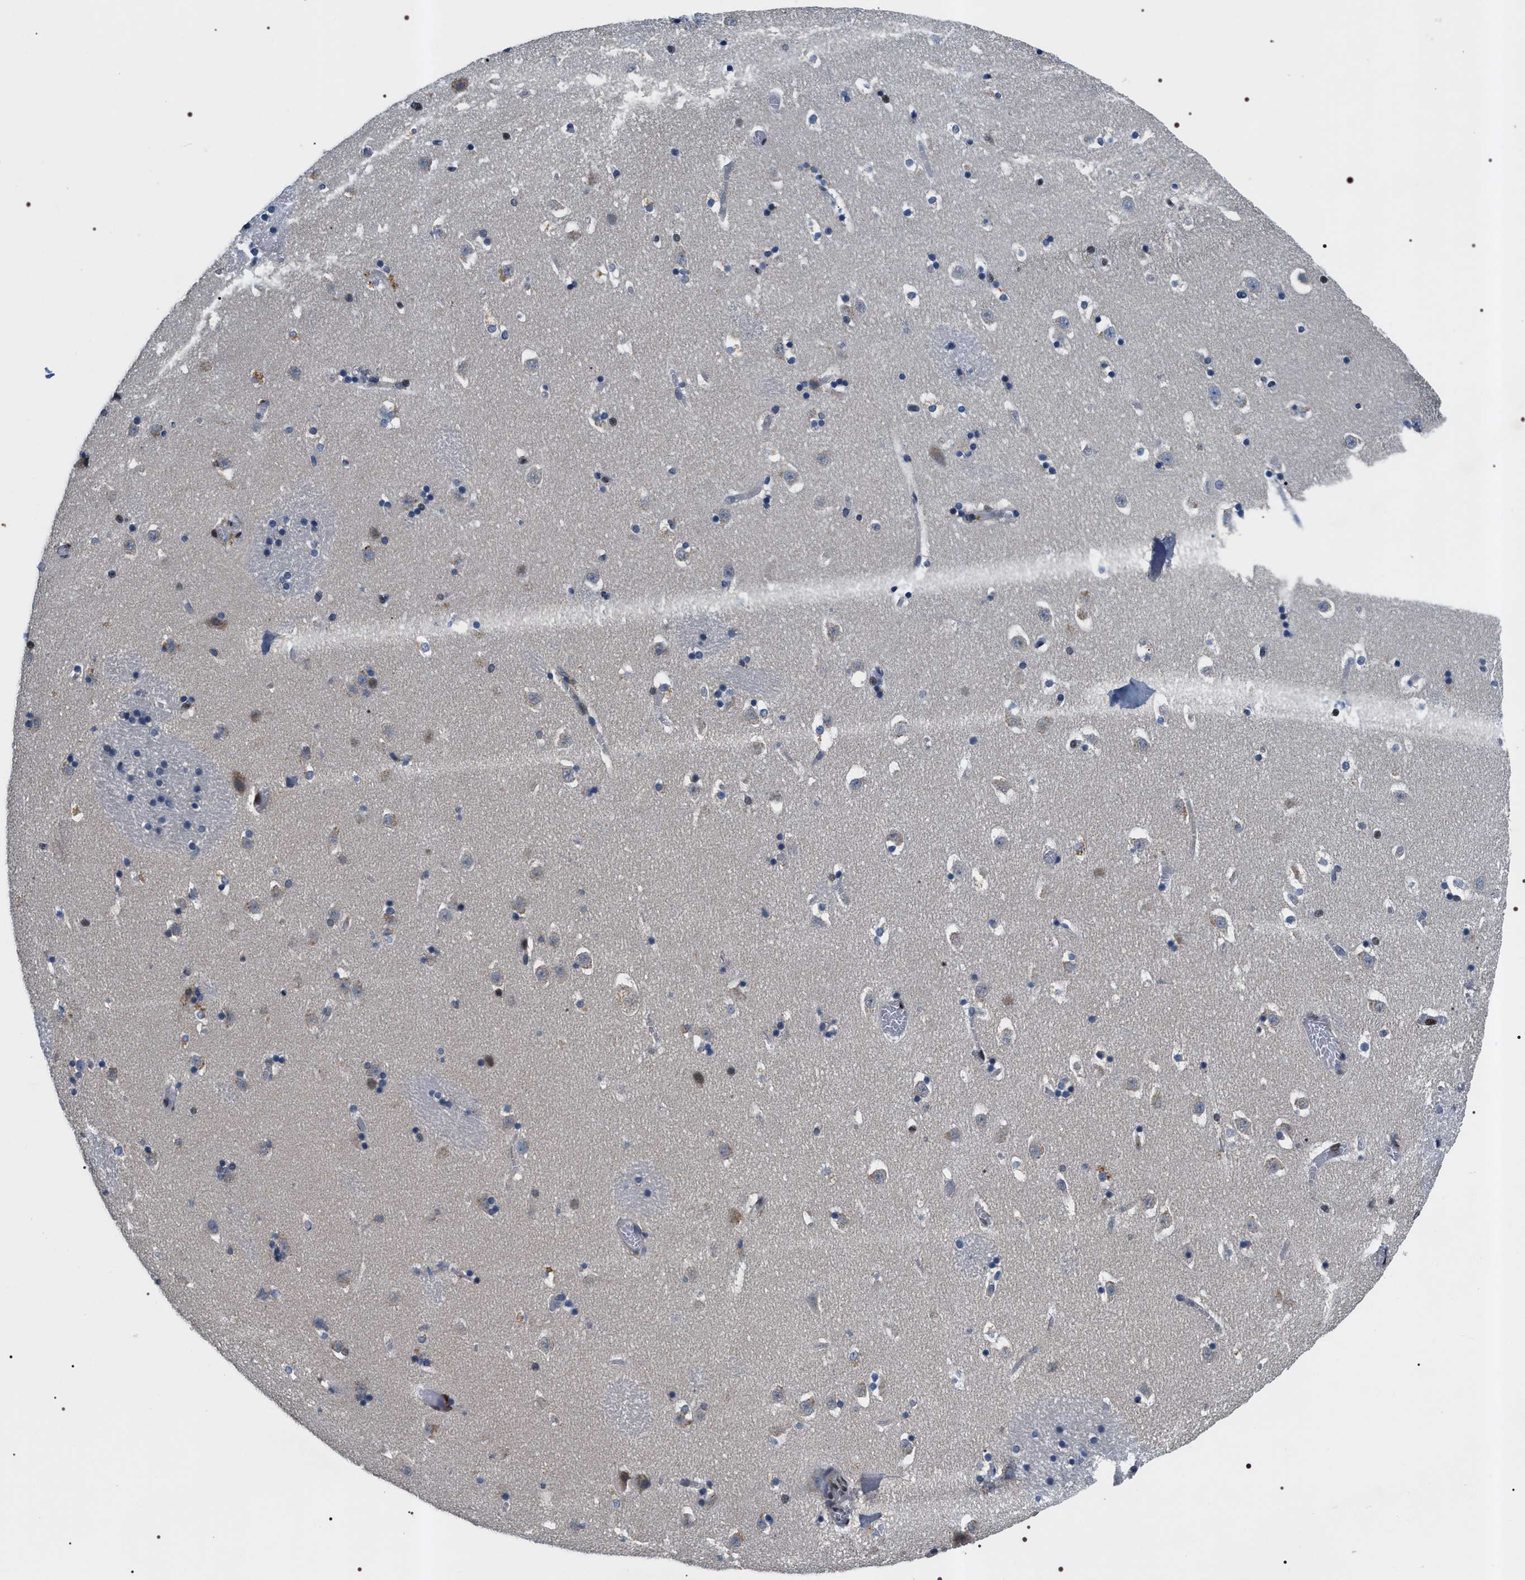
{"staining": {"intensity": "moderate", "quantity": "<25%", "location": "cytoplasmic/membranous"}, "tissue": "caudate", "cell_type": "Glial cells", "image_type": "normal", "snomed": [{"axis": "morphology", "description": "Normal tissue, NOS"}, {"axis": "topography", "description": "Lateral ventricle wall"}], "caption": "The image exhibits a brown stain indicating the presence of a protein in the cytoplasmic/membranous of glial cells in caudate.", "gene": "C7orf25", "patient": {"sex": "male", "age": 45}}